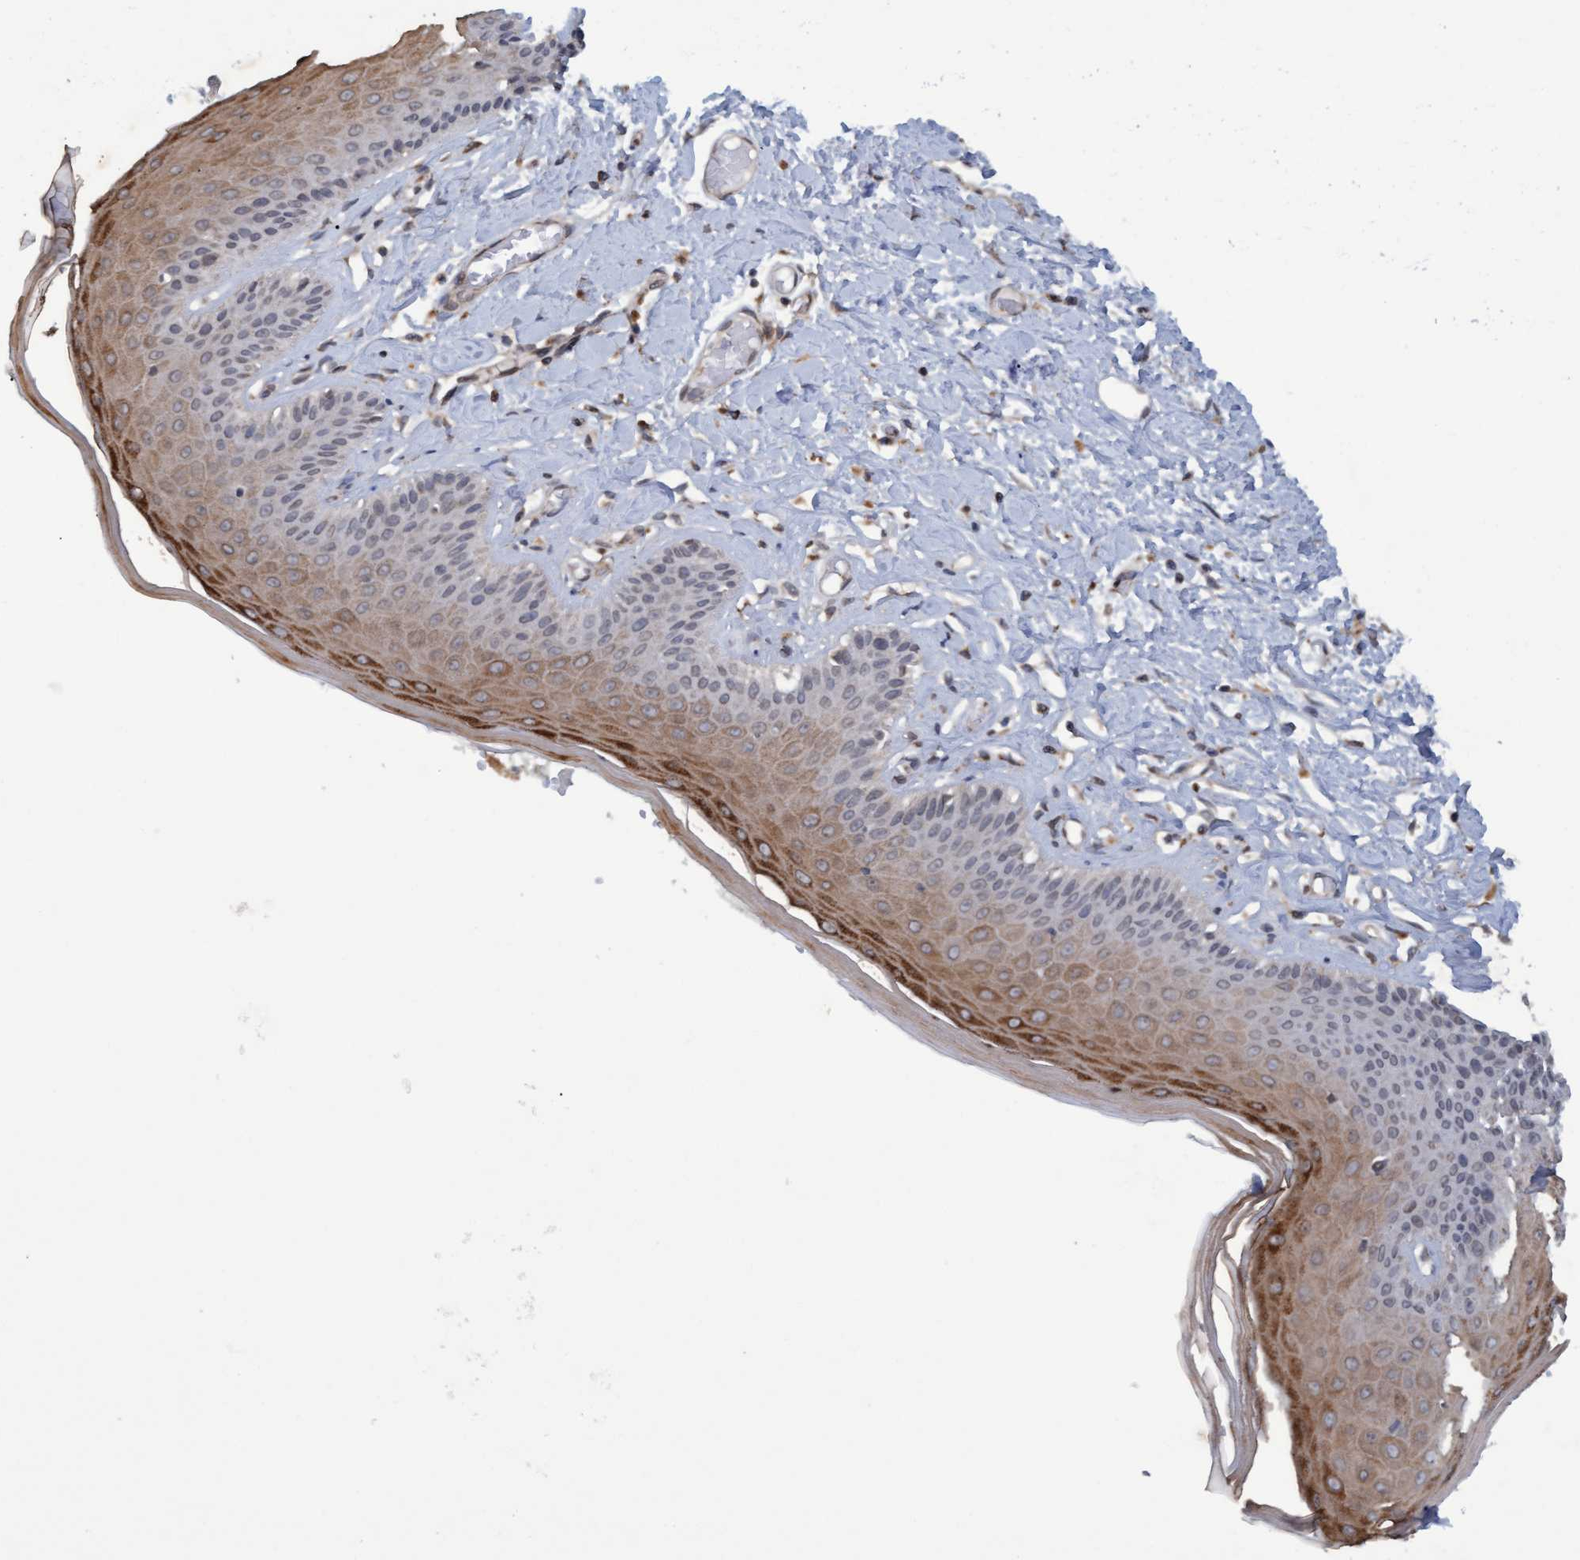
{"staining": {"intensity": "moderate", "quantity": "25%-75%", "location": "cytoplasmic/membranous"}, "tissue": "skin", "cell_type": "Epidermal cells", "image_type": "normal", "snomed": [{"axis": "morphology", "description": "Normal tissue, NOS"}, {"axis": "topography", "description": "Vulva"}], "caption": "Approximately 25%-75% of epidermal cells in unremarkable human skin show moderate cytoplasmic/membranous protein staining as visualized by brown immunohistochemical staining.", "gene": "MGLL", "patient": {"sex": "female", "age": 73}}